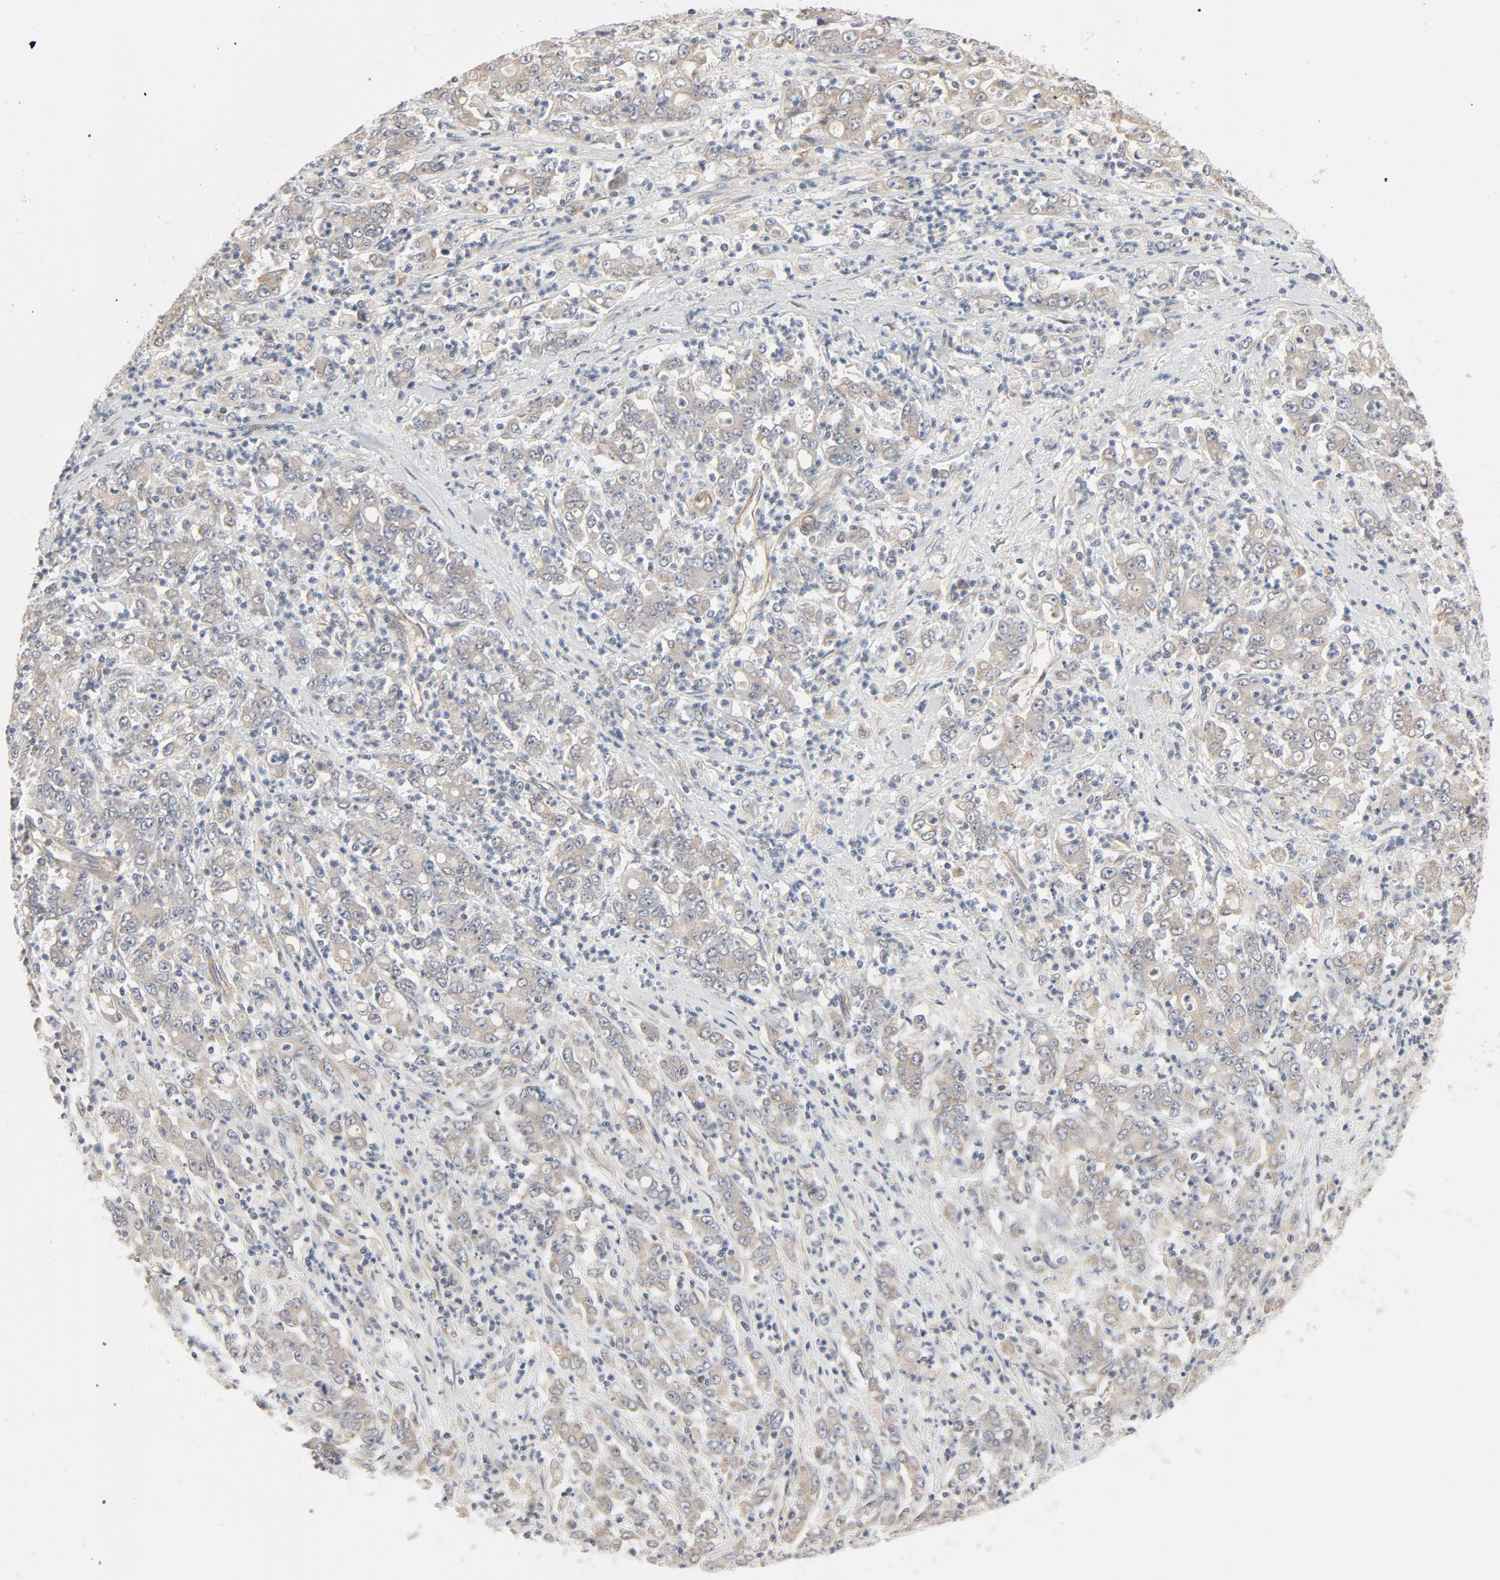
{"staining": {"intensity": "moderate", "quantity": ">75%", "location": "cytoplasmic/membranous"}, "tissue": "stomach cancer", "cell_type": "Tumor cells", "image_type": "cancer", "snomed": [{"axis": "morphology", "description": "Adenocarcinoma, NOS"}, {"axis": "topography", "description": "Stomach, lower"}], "caption": "Stomach cancer stained for a protein reveals moderate cytoplasmic/membranous positivity in tumor cells. (Stains: DAB in brown, nuclei in blue, Microscopy: brightfield microscopy at high magnification).", "gene": "TRIOBP", "patient": {"sex": "female", "age": 71}}